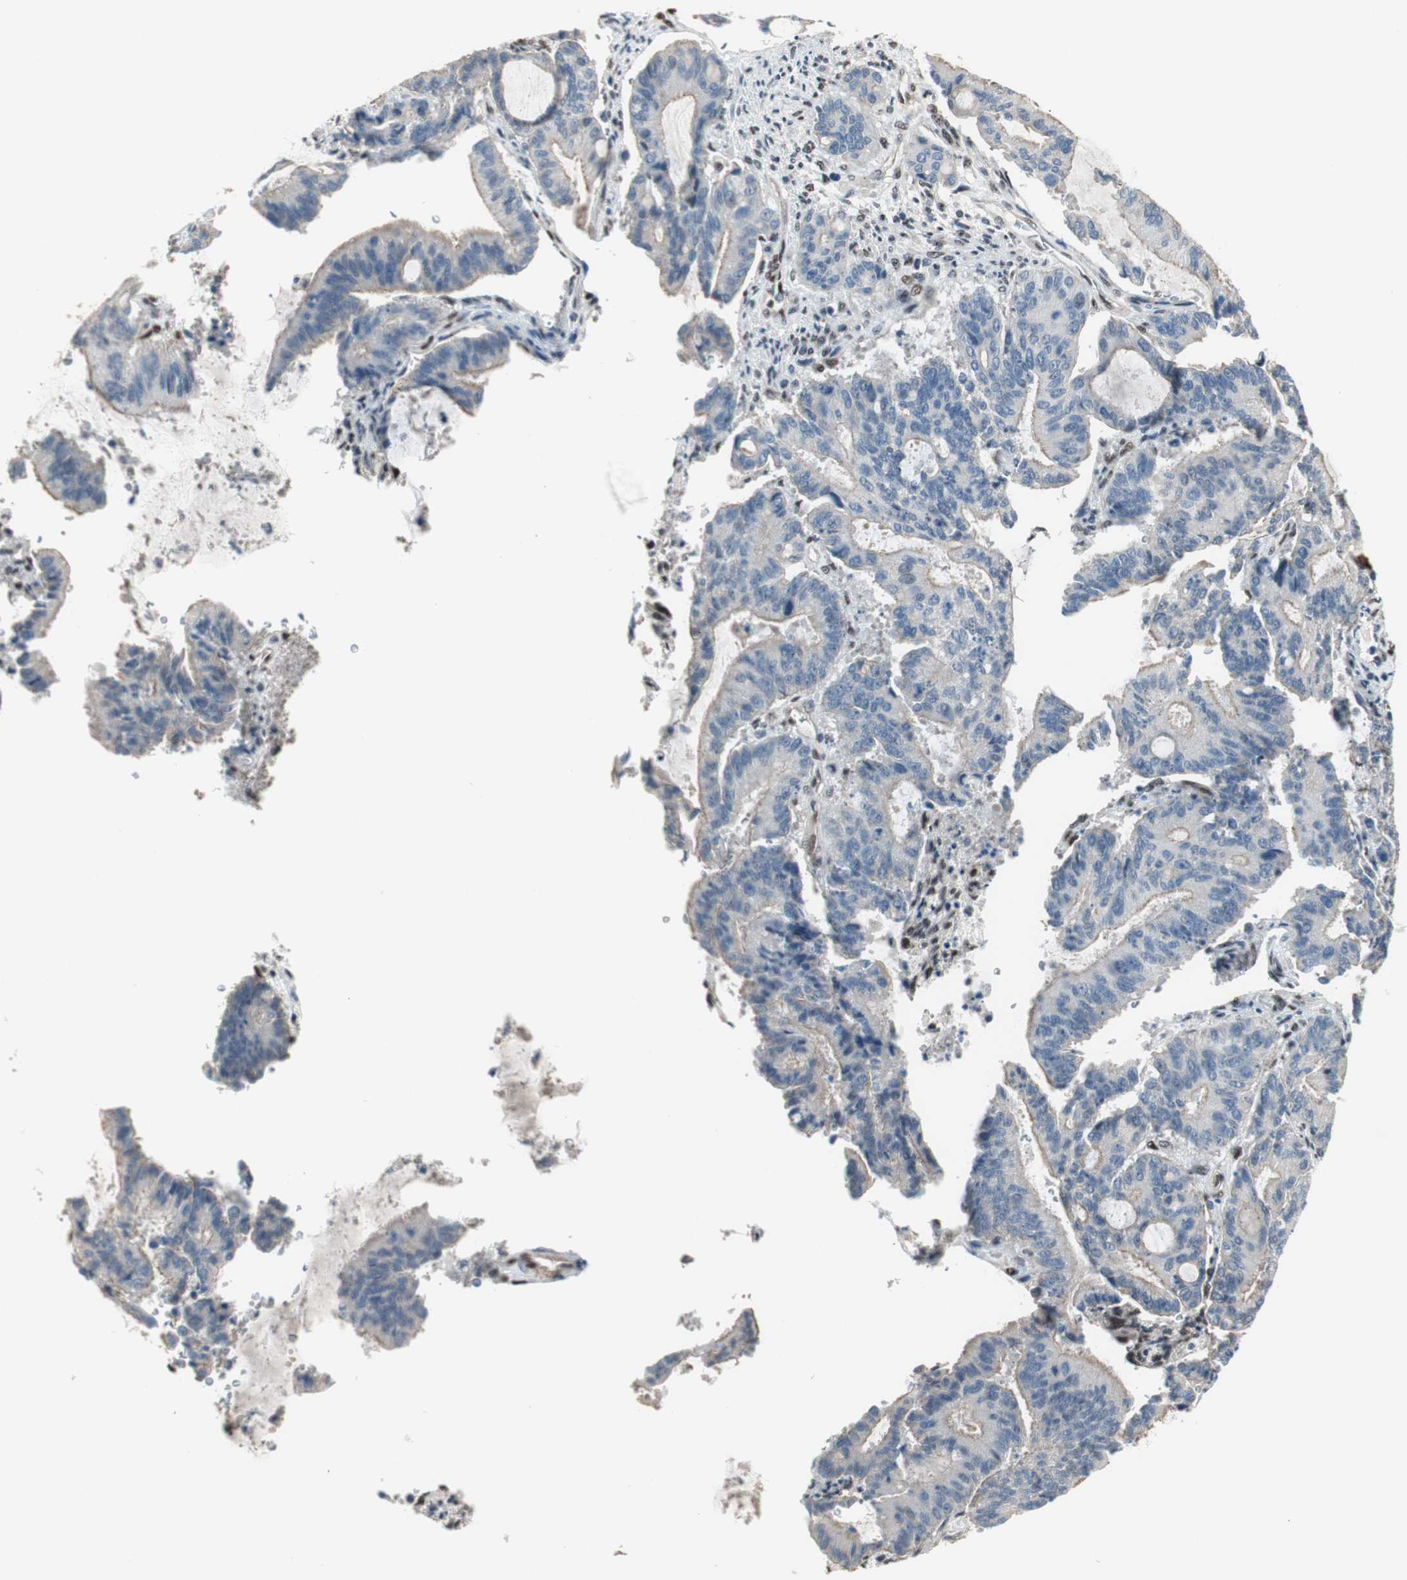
{"staining": {"intensity": "weak", "quantity": "<25%", "location": "cytoplasmic/membranous"}, "tissue": "liver cancer", "cell_type": "Tumor cells", "image_type": "cancer", "snomed": [{"axis": "morphology", "description": "Cholangiocarcinoma"}, {"axis": "topography", "description": "Liver"}], "caption": "This is a image of immunohistochemistry (IHC) staining of liver cancer, which shows no staining in tumor cells.", "gene": "PML", "patient": {"sex": "female", "age": 73}}